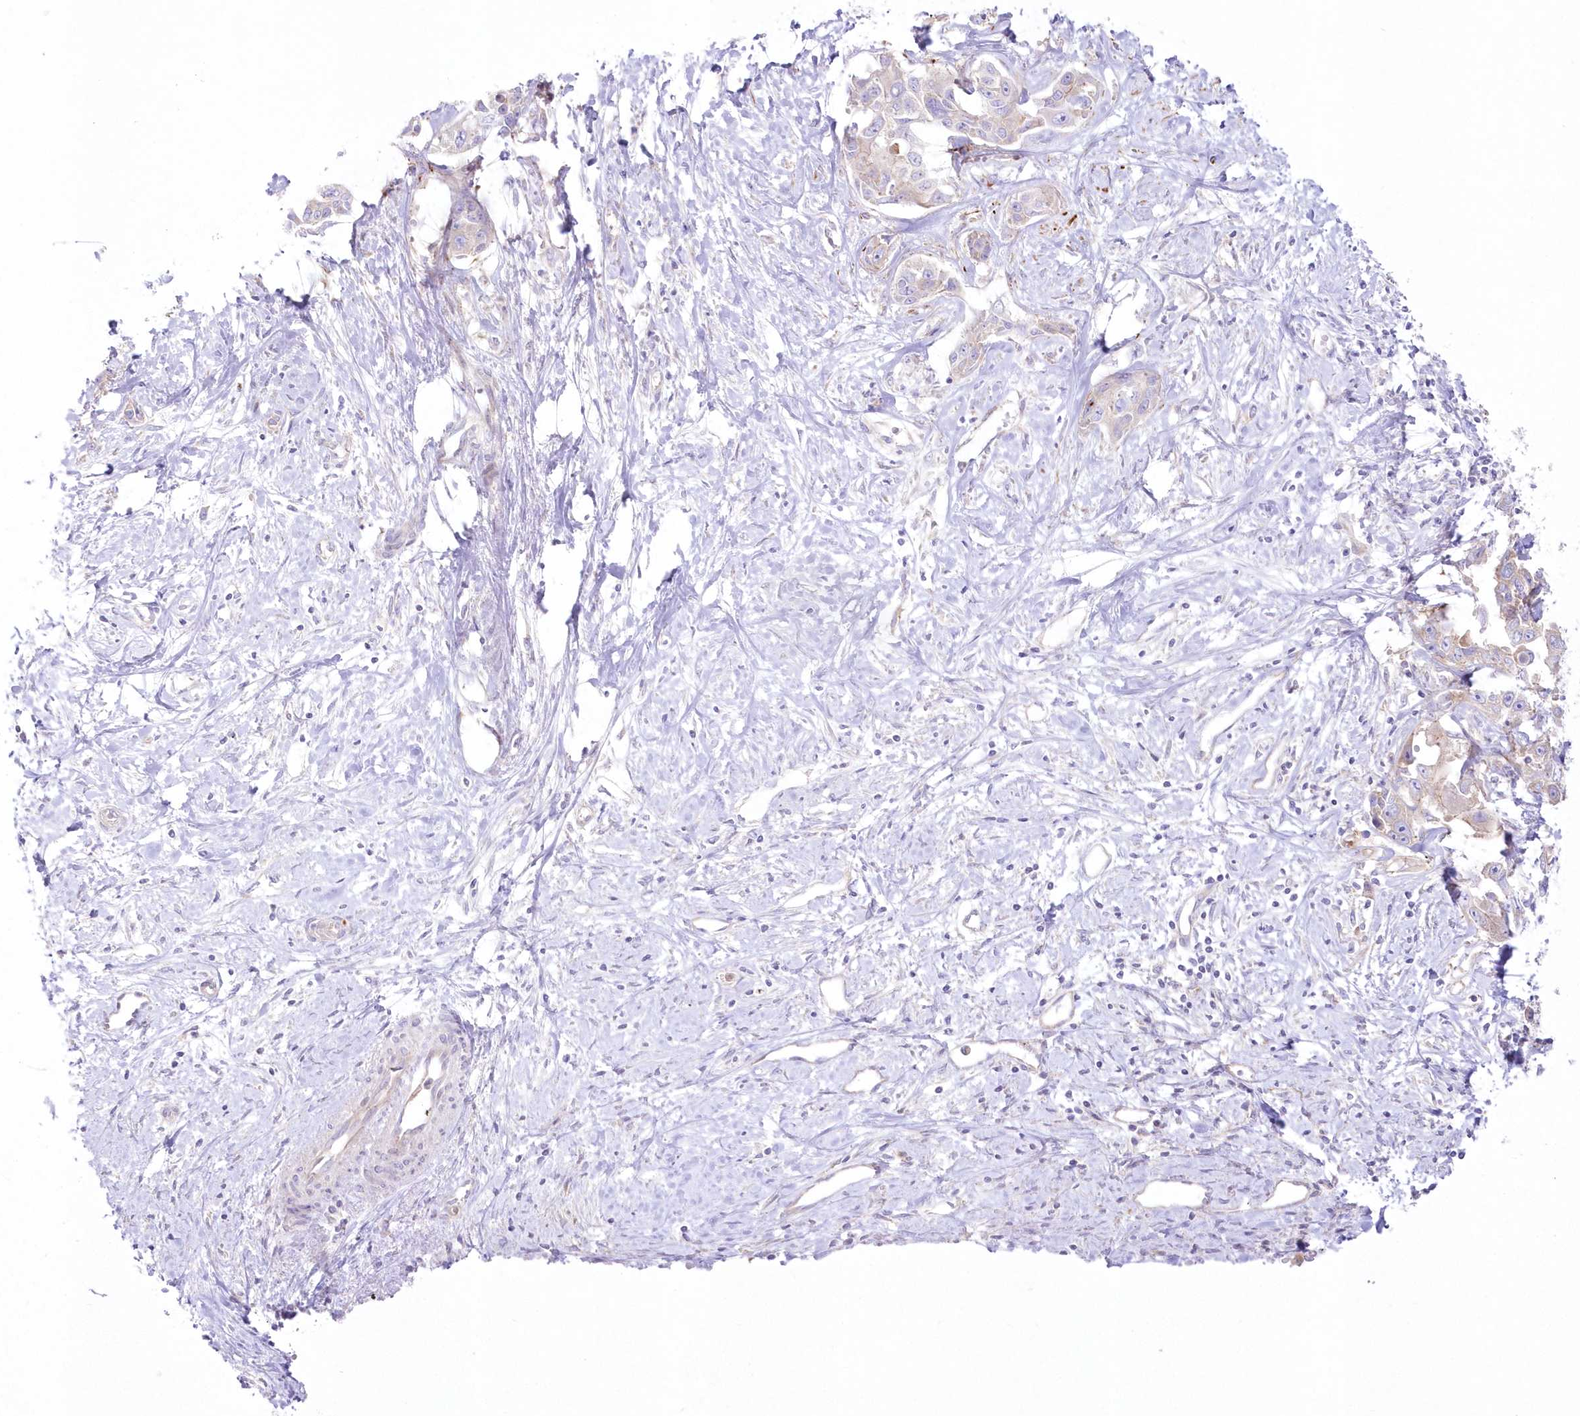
{"staining": {"intensity": "weak", "quantity": ">75%", "location": "cytoplasmic/membranous"}, "tissue": "liver cancer", "cell_type": "Tumor cells", "image_type": "cancer", "snomed": [{"axis": "morphology", "description": "Cholangiocarcinoma"}, {"axis": "topography", "description": "Liver"}], "caption": "This is a photomicrograph of IHC staining of liver cancer (cholangiocarcinoma), which shows weak staining in the cytoplasmic/membranous of tumor cells.", "gene": "ZNF843", "patient": {"sex": "male", "age": 59}}